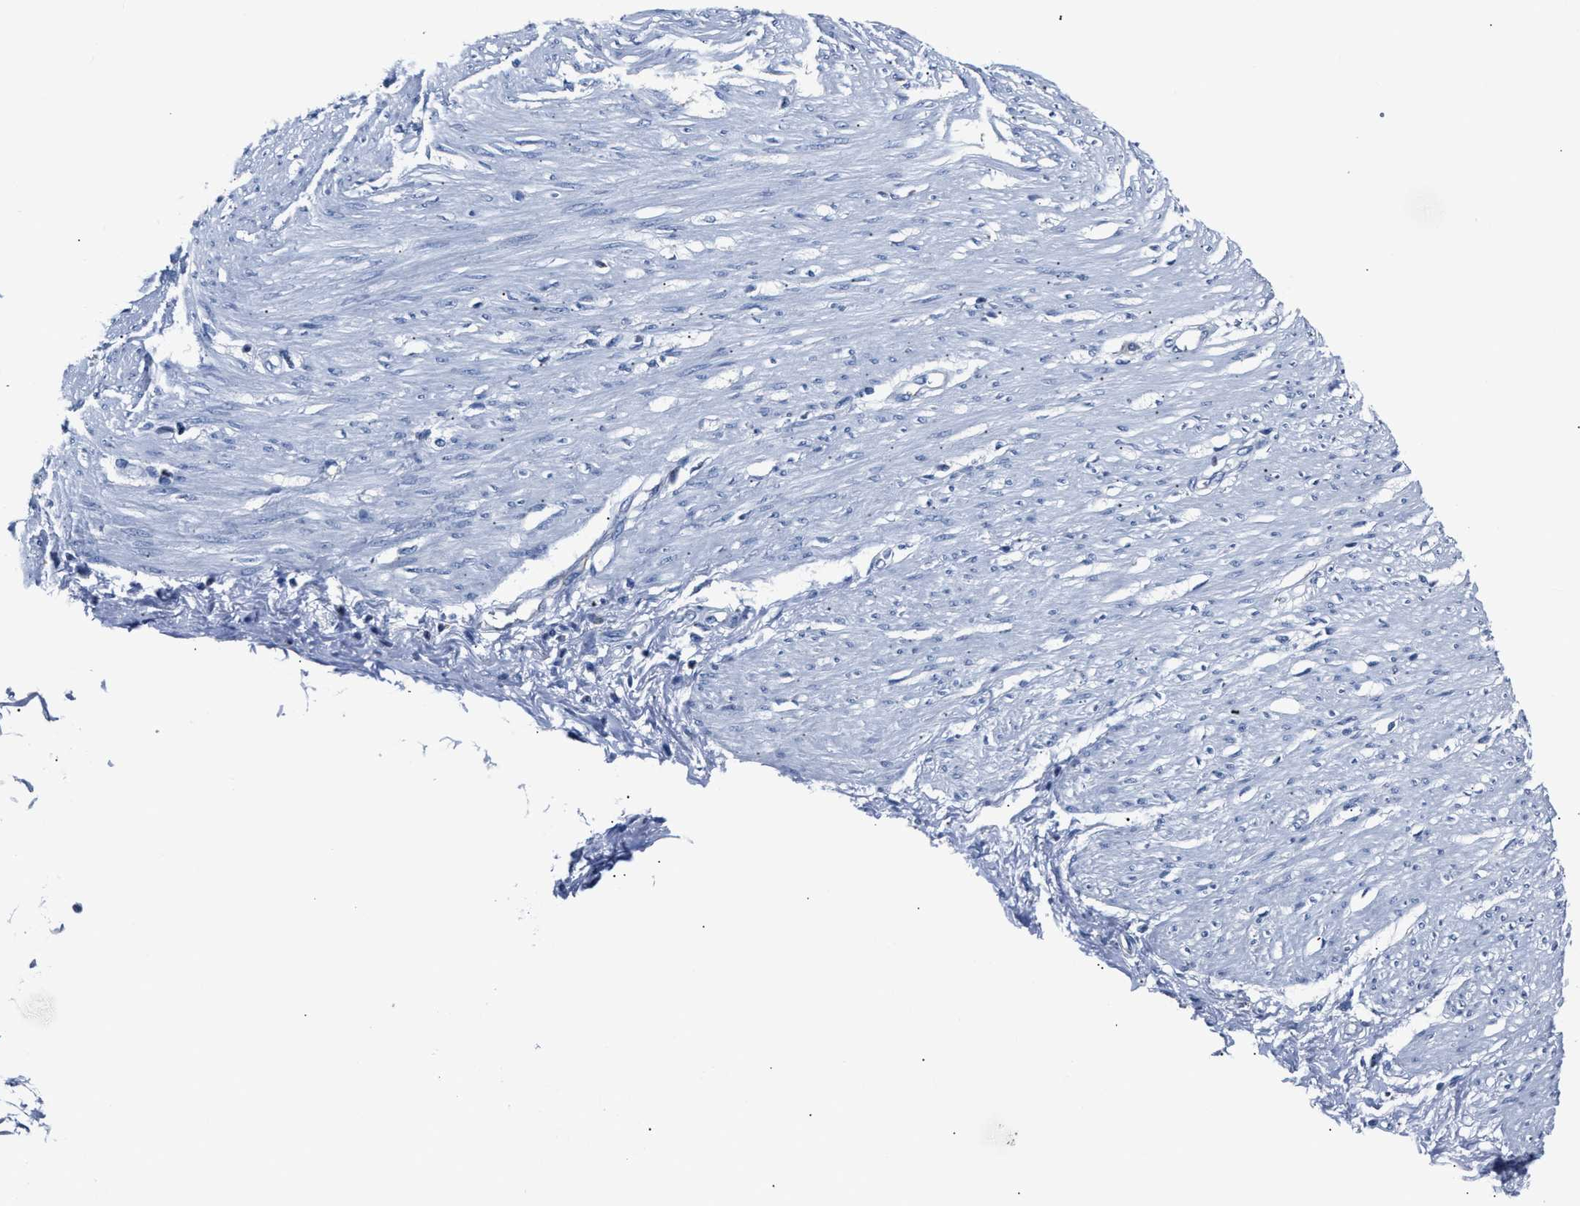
{"staining": {"intensity": "negative", "quantity": "none", "location": "none"}, "tissue": "adipose tissue", "cell_type": "Adipocytes", "image_type": "normal", "snomed": [{"axis": "morphology", "description": "Normal tissue, NOS"}, {"axis": "morphology", "description": "Adenocarcinoma, NOS"}, {"axis": "topography", "description": "Colon"}, {"axis": "topography", "description": "Peripheral nerve tissue"}], "caption": "Adipocytes are negative for protein expression in normal human adipose tissue. (DAB immunohistochemistry visualized using brightfield microscopy, high magnification).", "gene": "AMACR", "patient": {"sex": "male", "age": 14}}